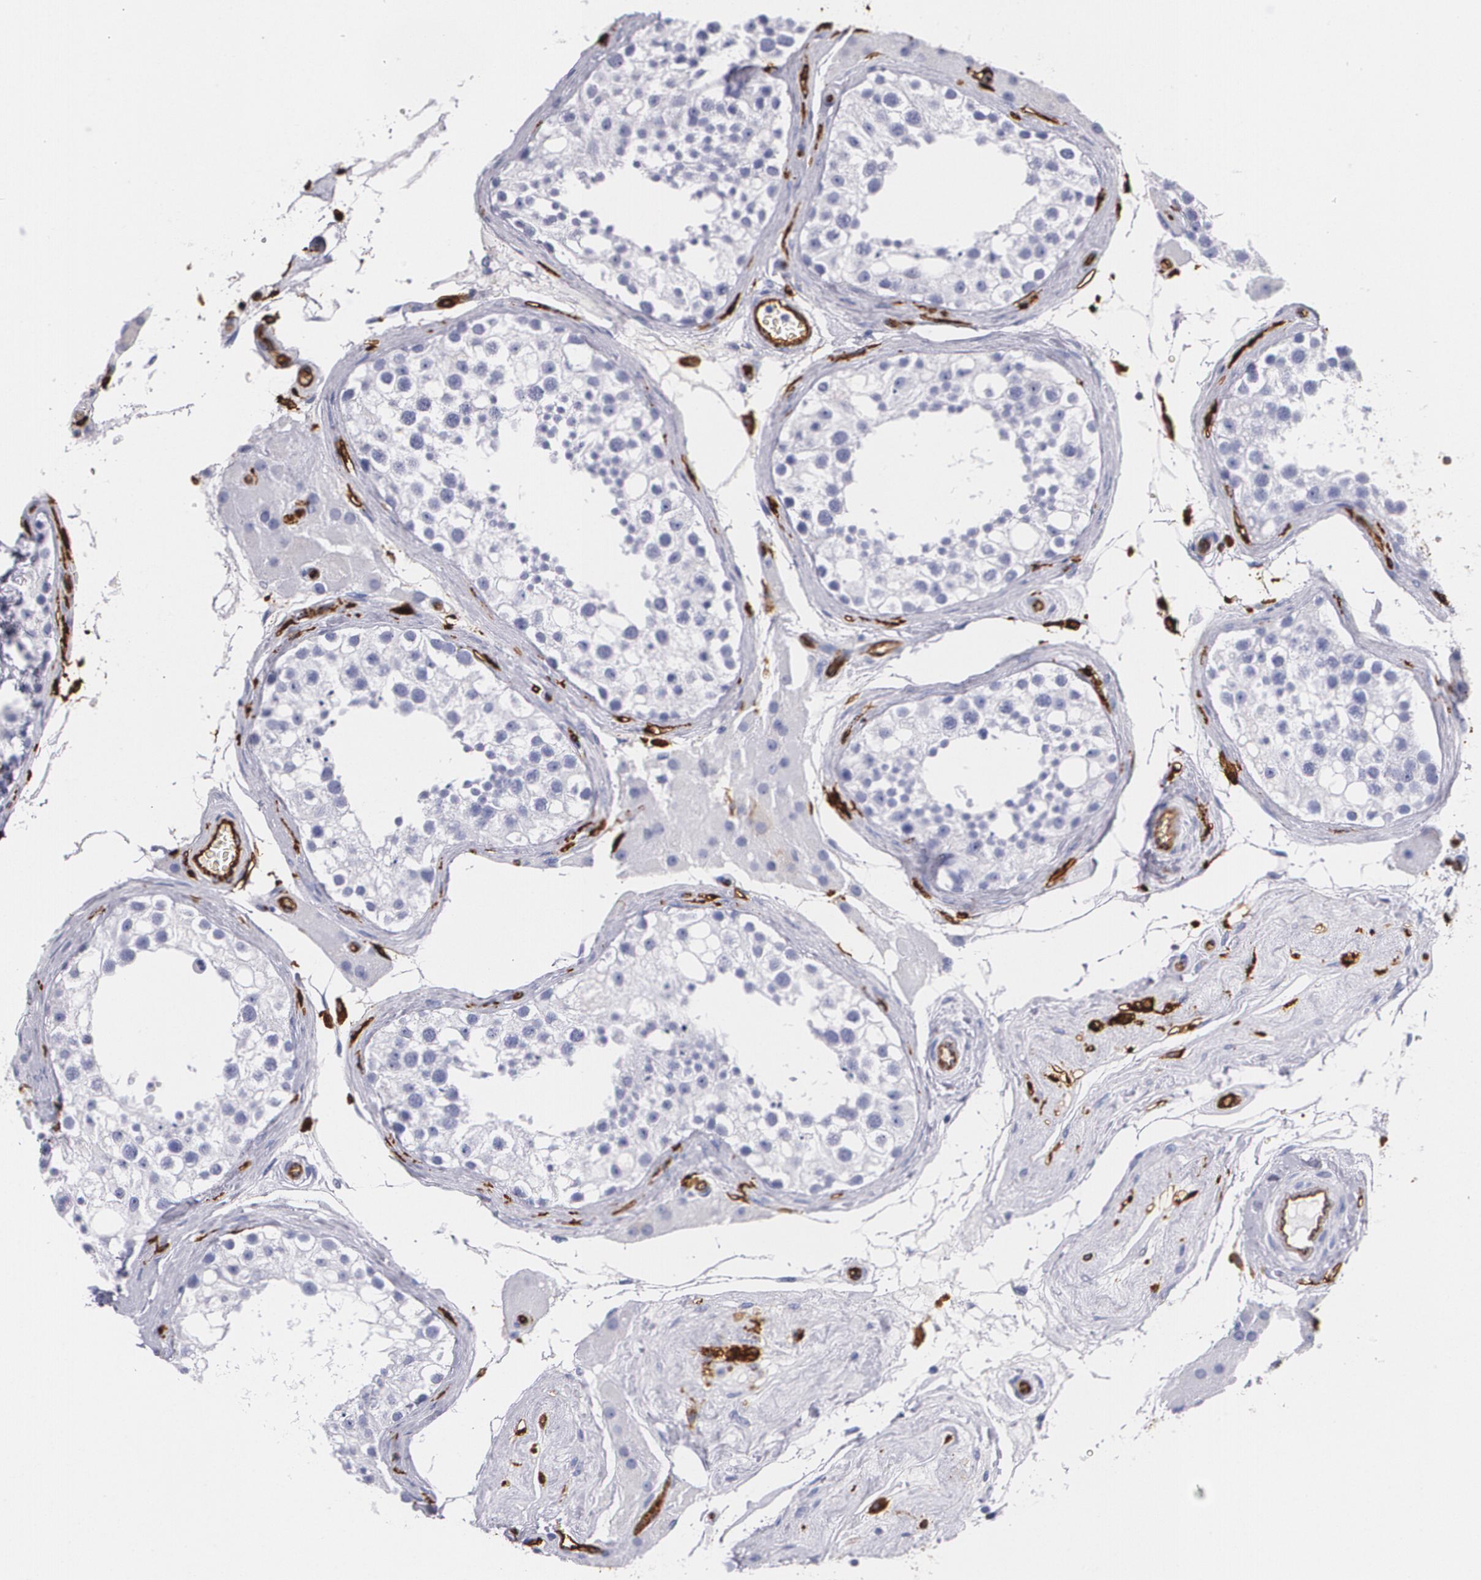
{"staining": {"intensity": "negative", "quantity": "none", "location": "none"}, "tissue": "testis", "cell_type": "Cells in seminiferous ducts", "image_type": "normal", "snomed": [{"axis": "morphology", "description": "Normal tissue, NOS"}, {"axis": "topography", "description": "Testis"}], "caption": "There is no significant staining in cells in seminiferous ducts of testis. (DAB (3,3'-diaminobenzidine) IHC visualized using brightfield microscopy, high magnification).", "gene": "HLA", "patient": {"sex": "male", "age": 68}}